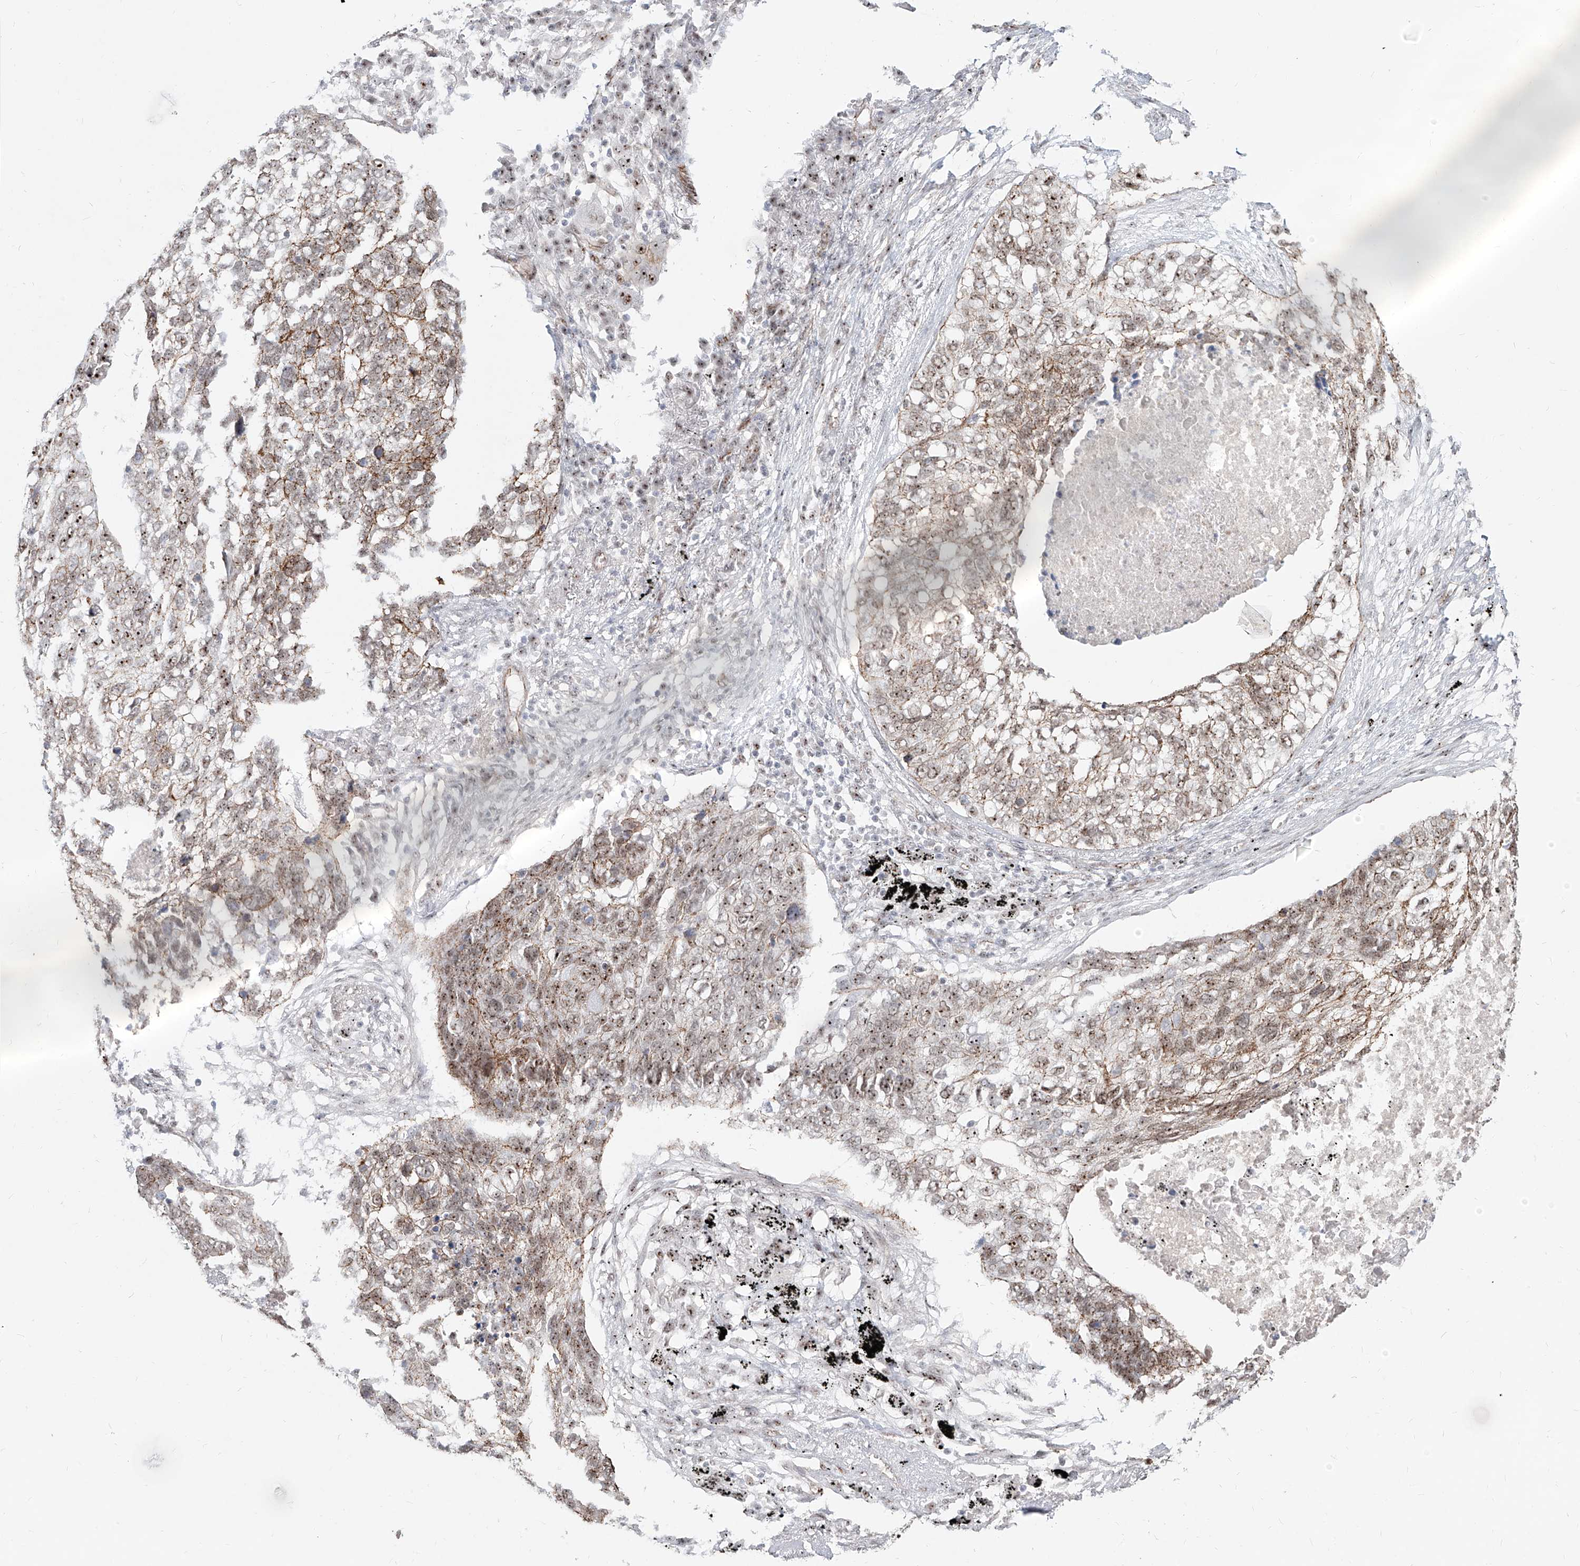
{"staining": {"intensity": "strong", "quantity": "25%-75%", "location": "cytoplasmic/membranous,nuclear"}, "tissue": "lung cancer", "cell_type": "Tumor cells", "image_type": "cancer", "snomed": [{"axis": "morphology", "description": "Squamous cell carcinoma, NOS"}, {"axis": "topography", "description": "Lung"}], "caption": "Approximately 25%-75% of tumor cells in human lung squamous cell carcinoma exhibit strong cytoplasmic/membranous and nuclear protein expression as visualized by brown immunohistochemical staining.", "gene": "ZNF710", "patient": {"sex": "female", "age": 63}}